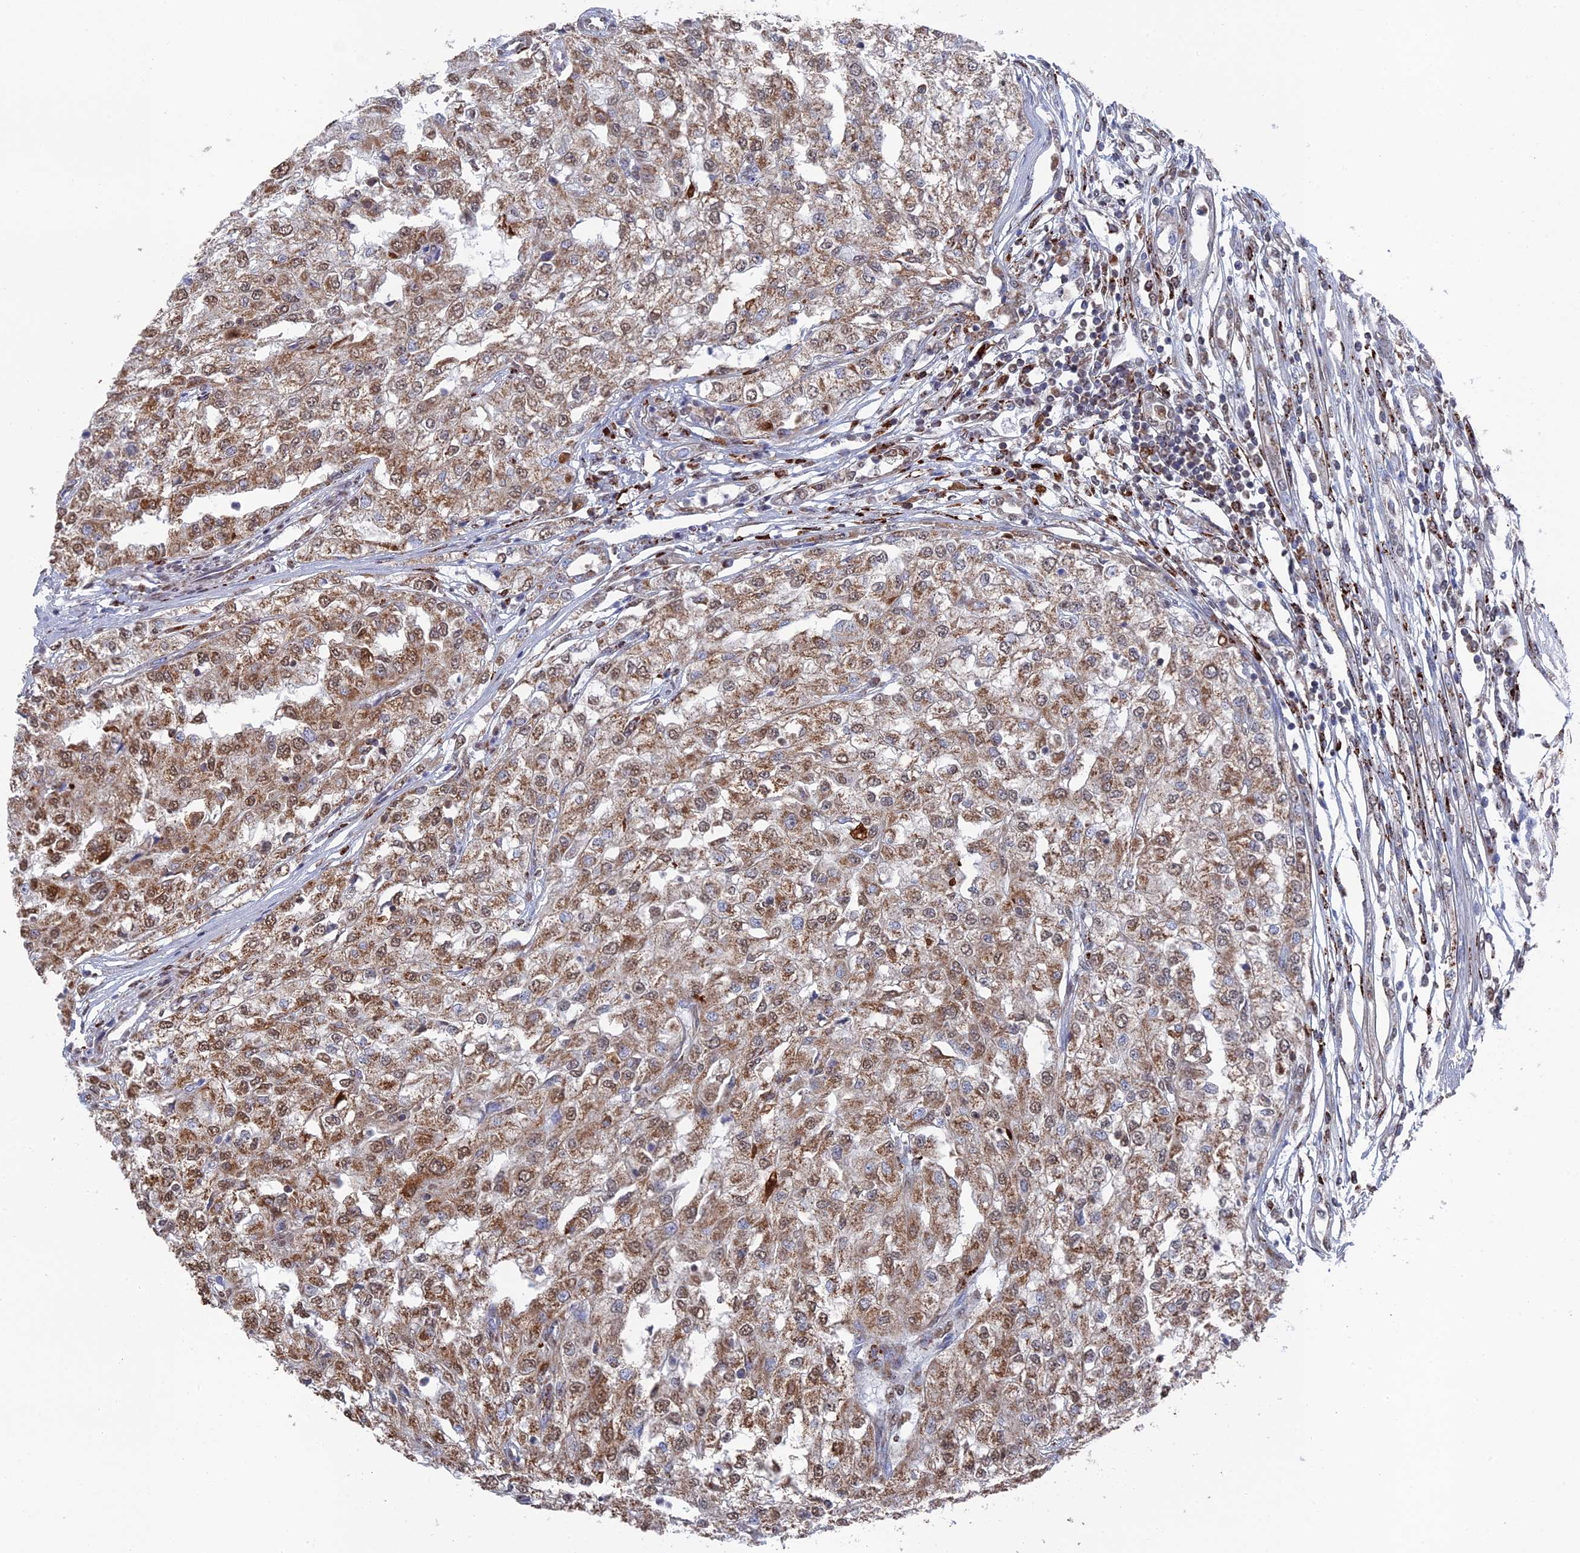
{"staining": {"intensity": "moderate", "quantity": ">75%", "location": "cytoplasmic/membranous,nuclear"}, "tissue": "renal cancer", "cell_type": "Tumor cells", "image_type": "cancer", "snomed": [{"axis": "morphology", "description": "Adenocarcinoma, NOS"}, {"axis": "topography", "description": "Kidney"}], "caption": "Brown immunohistochemical staining in adenocarcinoma (renal) displays moderate cytoplasmic/membranous and nuclear staining in about >75% of tumor cells.", "gene": "SMG9", "patient": {"sex": "female", "age": 54}}